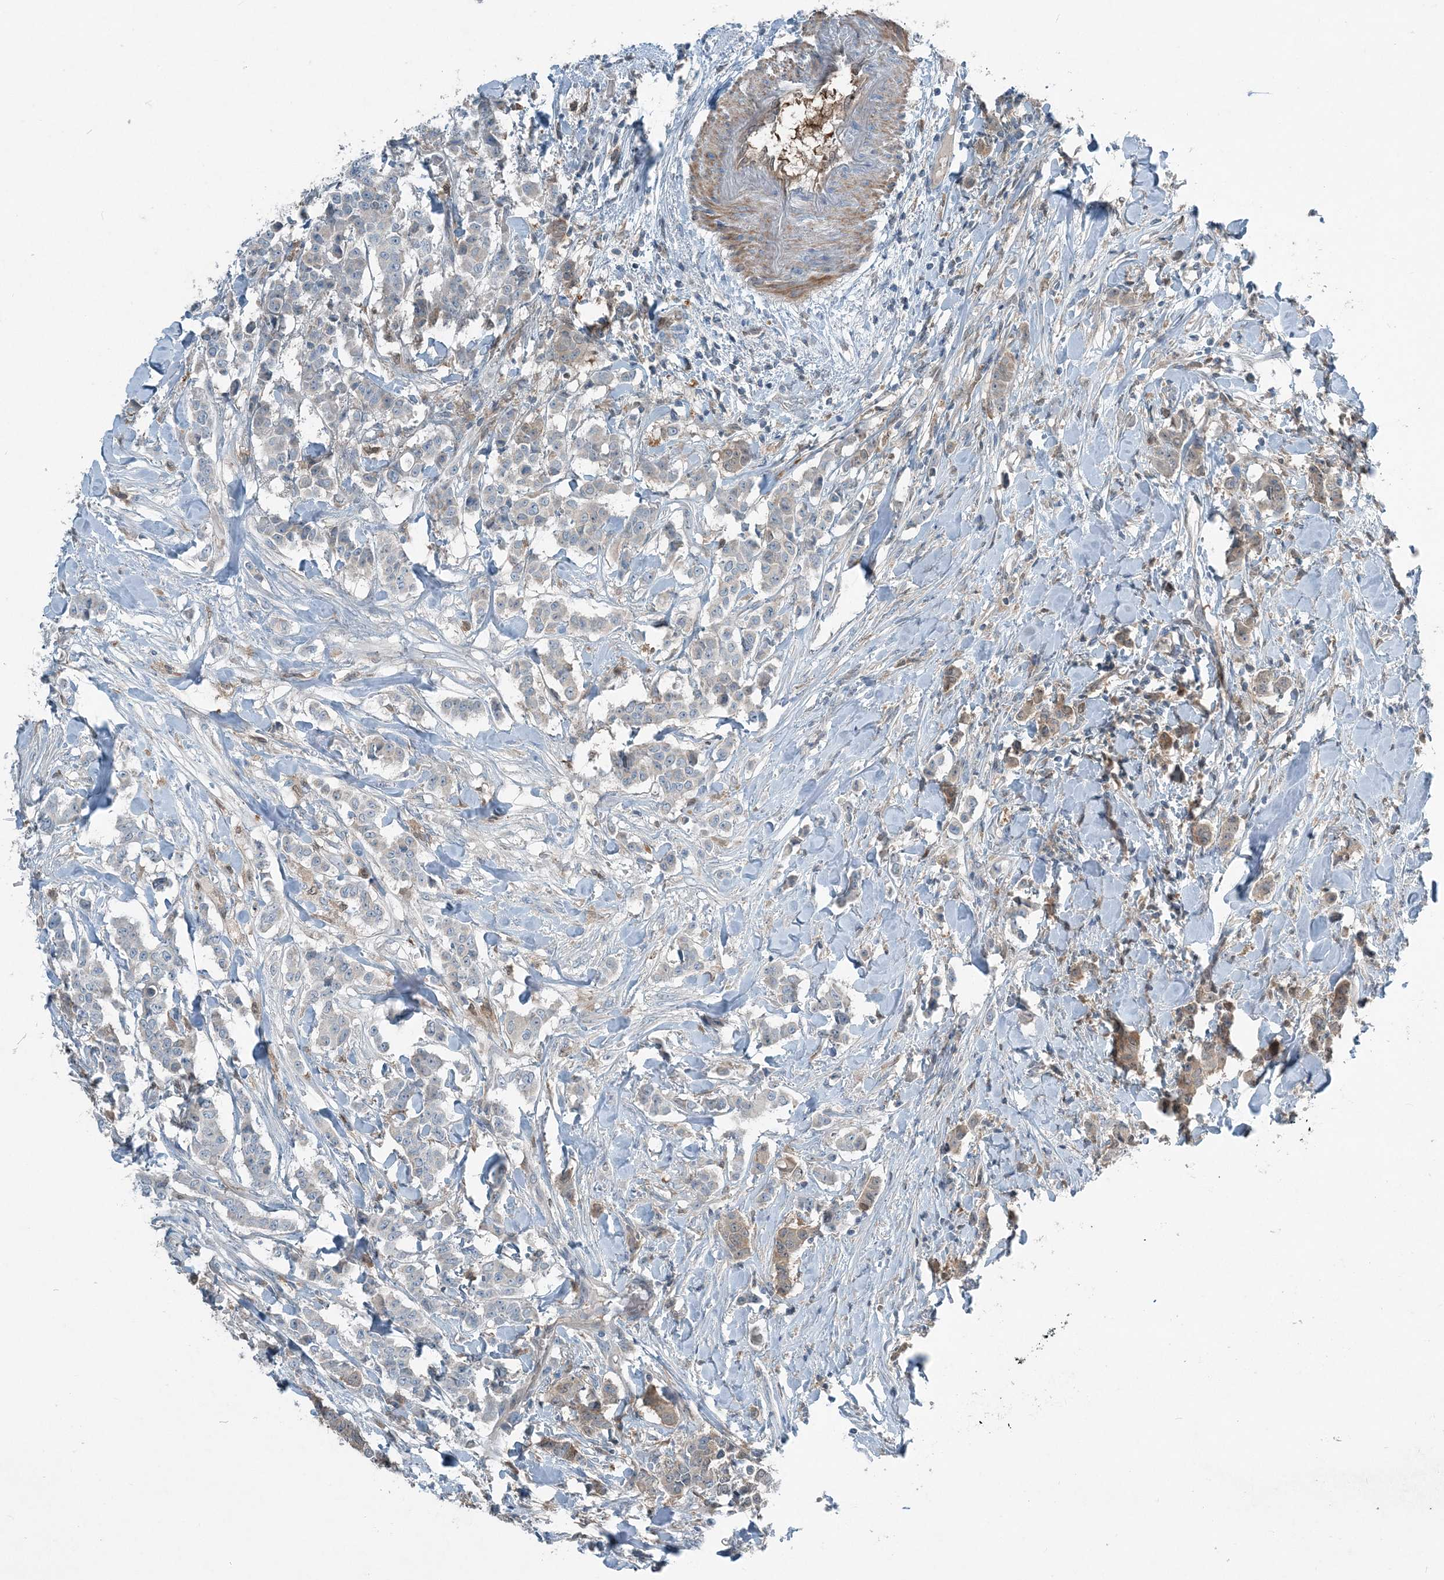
{"staining": {"intensity": "moderate", "quantity": "25%-75%", "location": "cytoplasmic/membranous"}, "tissue": "breast cancer", "cell_type": "Tumor cells", "image_type": "cancer", "snomed": [{"axis": "morphology", "description": "Duct carcinoma"}, {"axis": "topography", "description": "Breast"}], "caption": "Breast invasive ductal carcinoma stained with a brown dye exhibits moderate cytoplasmic/membranous positive positivity in about 25%-75% of tumor cells.", "gene": "ARMH1", "patient": {"sex": "female", "age": 40}}